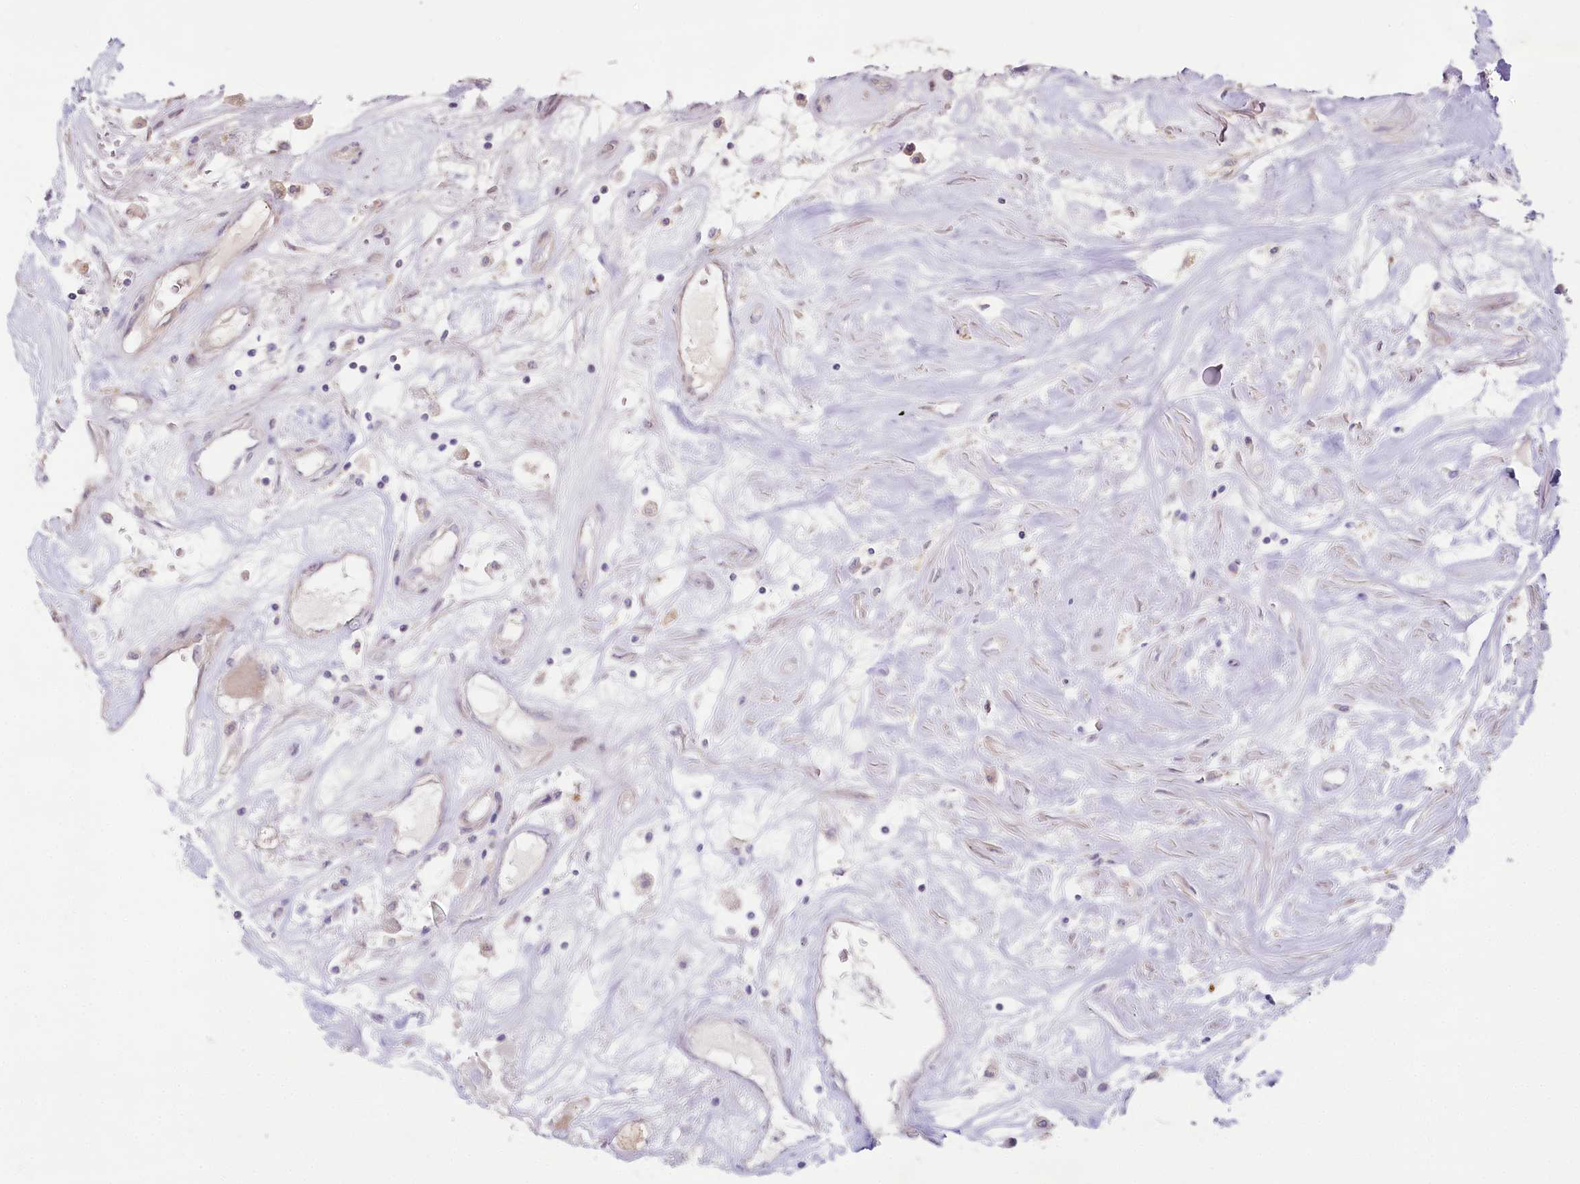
{"staining": {"intensity": "negative", "quantity": "none", "location": "none"}, "tissue": "renal cancer", "cell_type": "Tumor cells", "image_type": "cancer", "snomed": [{"axis": "morphology", "description": "Adenocarcinoma, NOS"}, {"axis": "topography", "description": "Kidney"}], "caption": "IHC photomicrograph of human renal cancer stained for a protein (brown), which displays no staining in tumor cells.", "gene": "SLC6A11", "patient": {"sex": "female", "age": 52}}